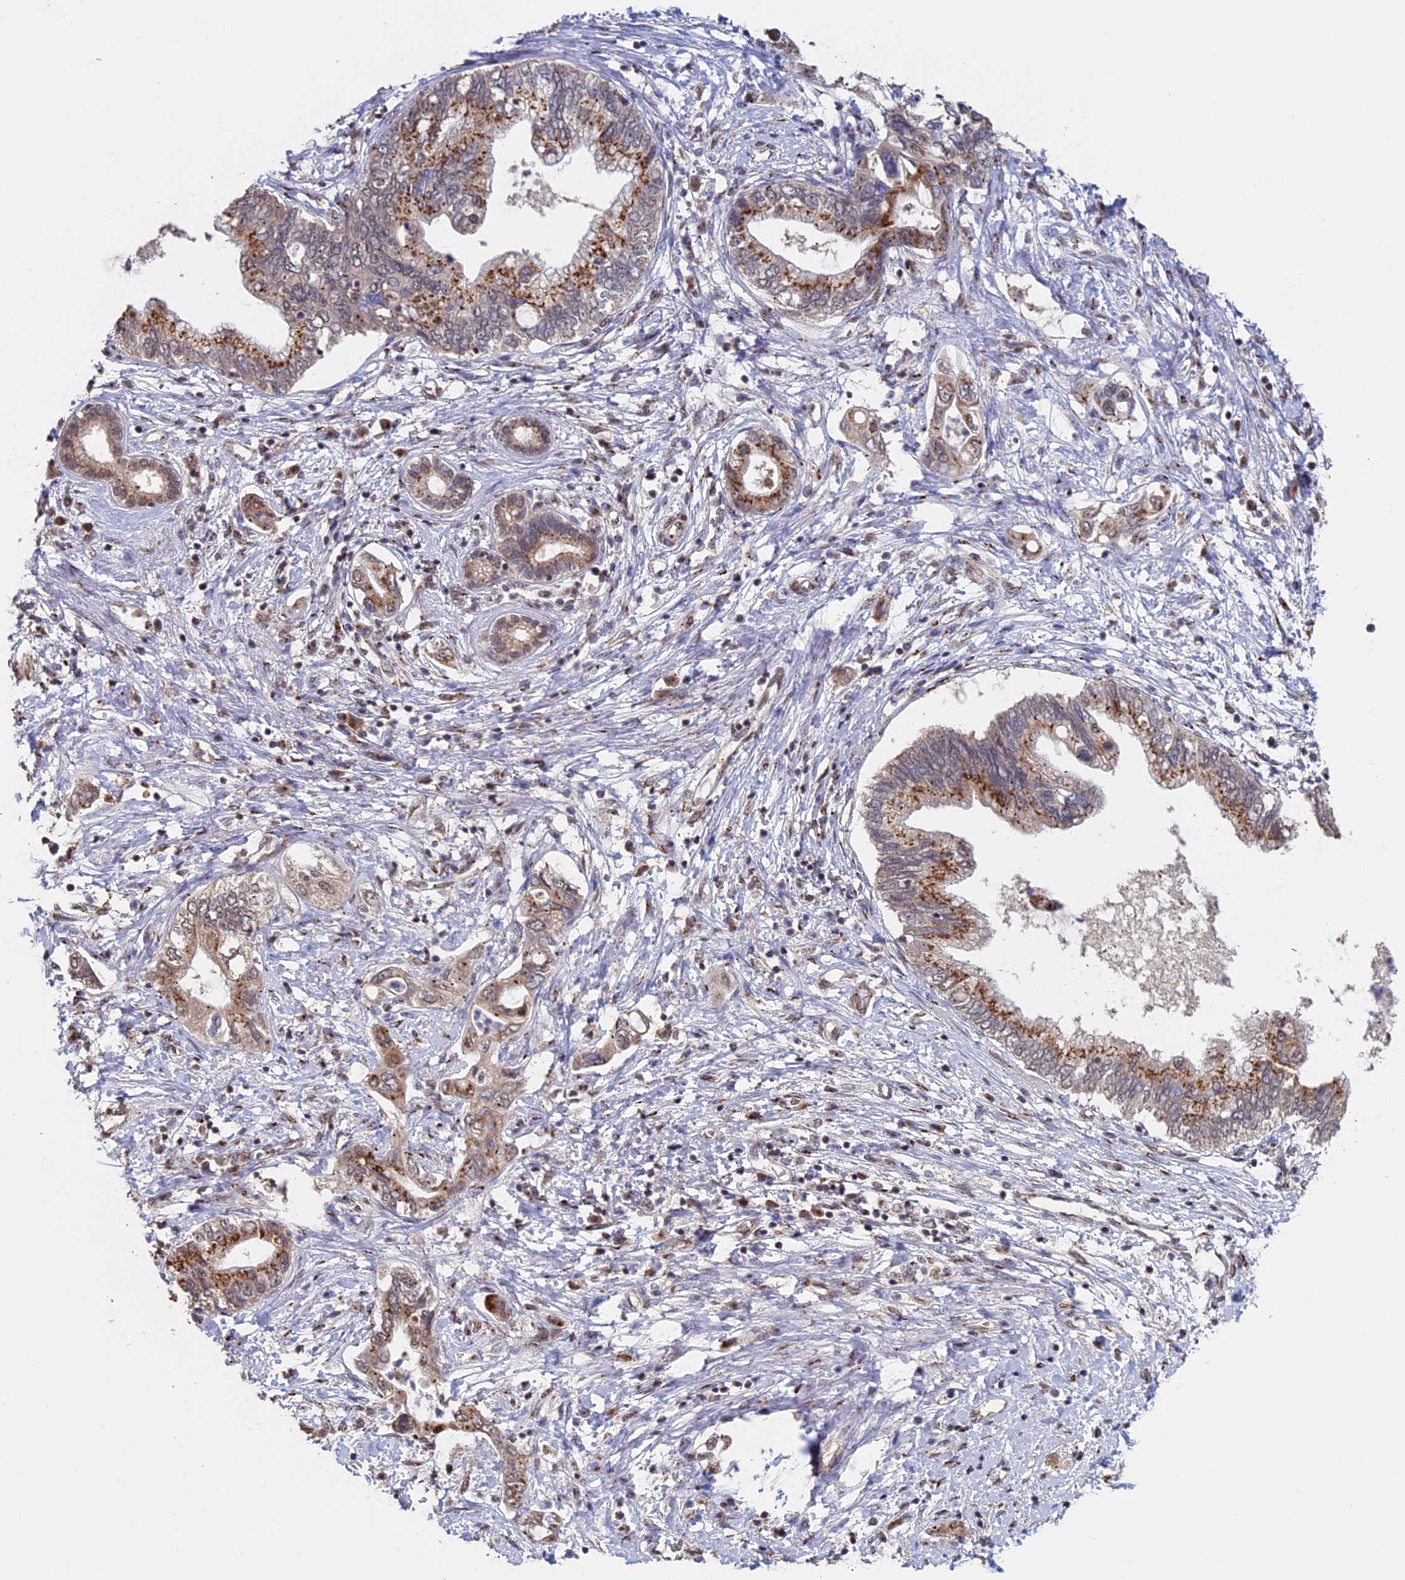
{"staining": {"intensity": "moderate", "quantity": ">75%", "location": "cytoplasmic/membranous"}, "tissue": "pancreatic cancer", "cell_type": "Tumor cells", "image_type": "cancer", "snomed": [{"axis": "morphology", "description": "Adenocarcinoma, NOS"}, {"axis": "topography", "description": "Pancreas"}], "caption": "Pancreatic adenocarcinoma stained with a protein marker exhibits moderate staining in tumor cells.", "gene": "PIGQ", "patient": {"sex": "female", "age": 73}}